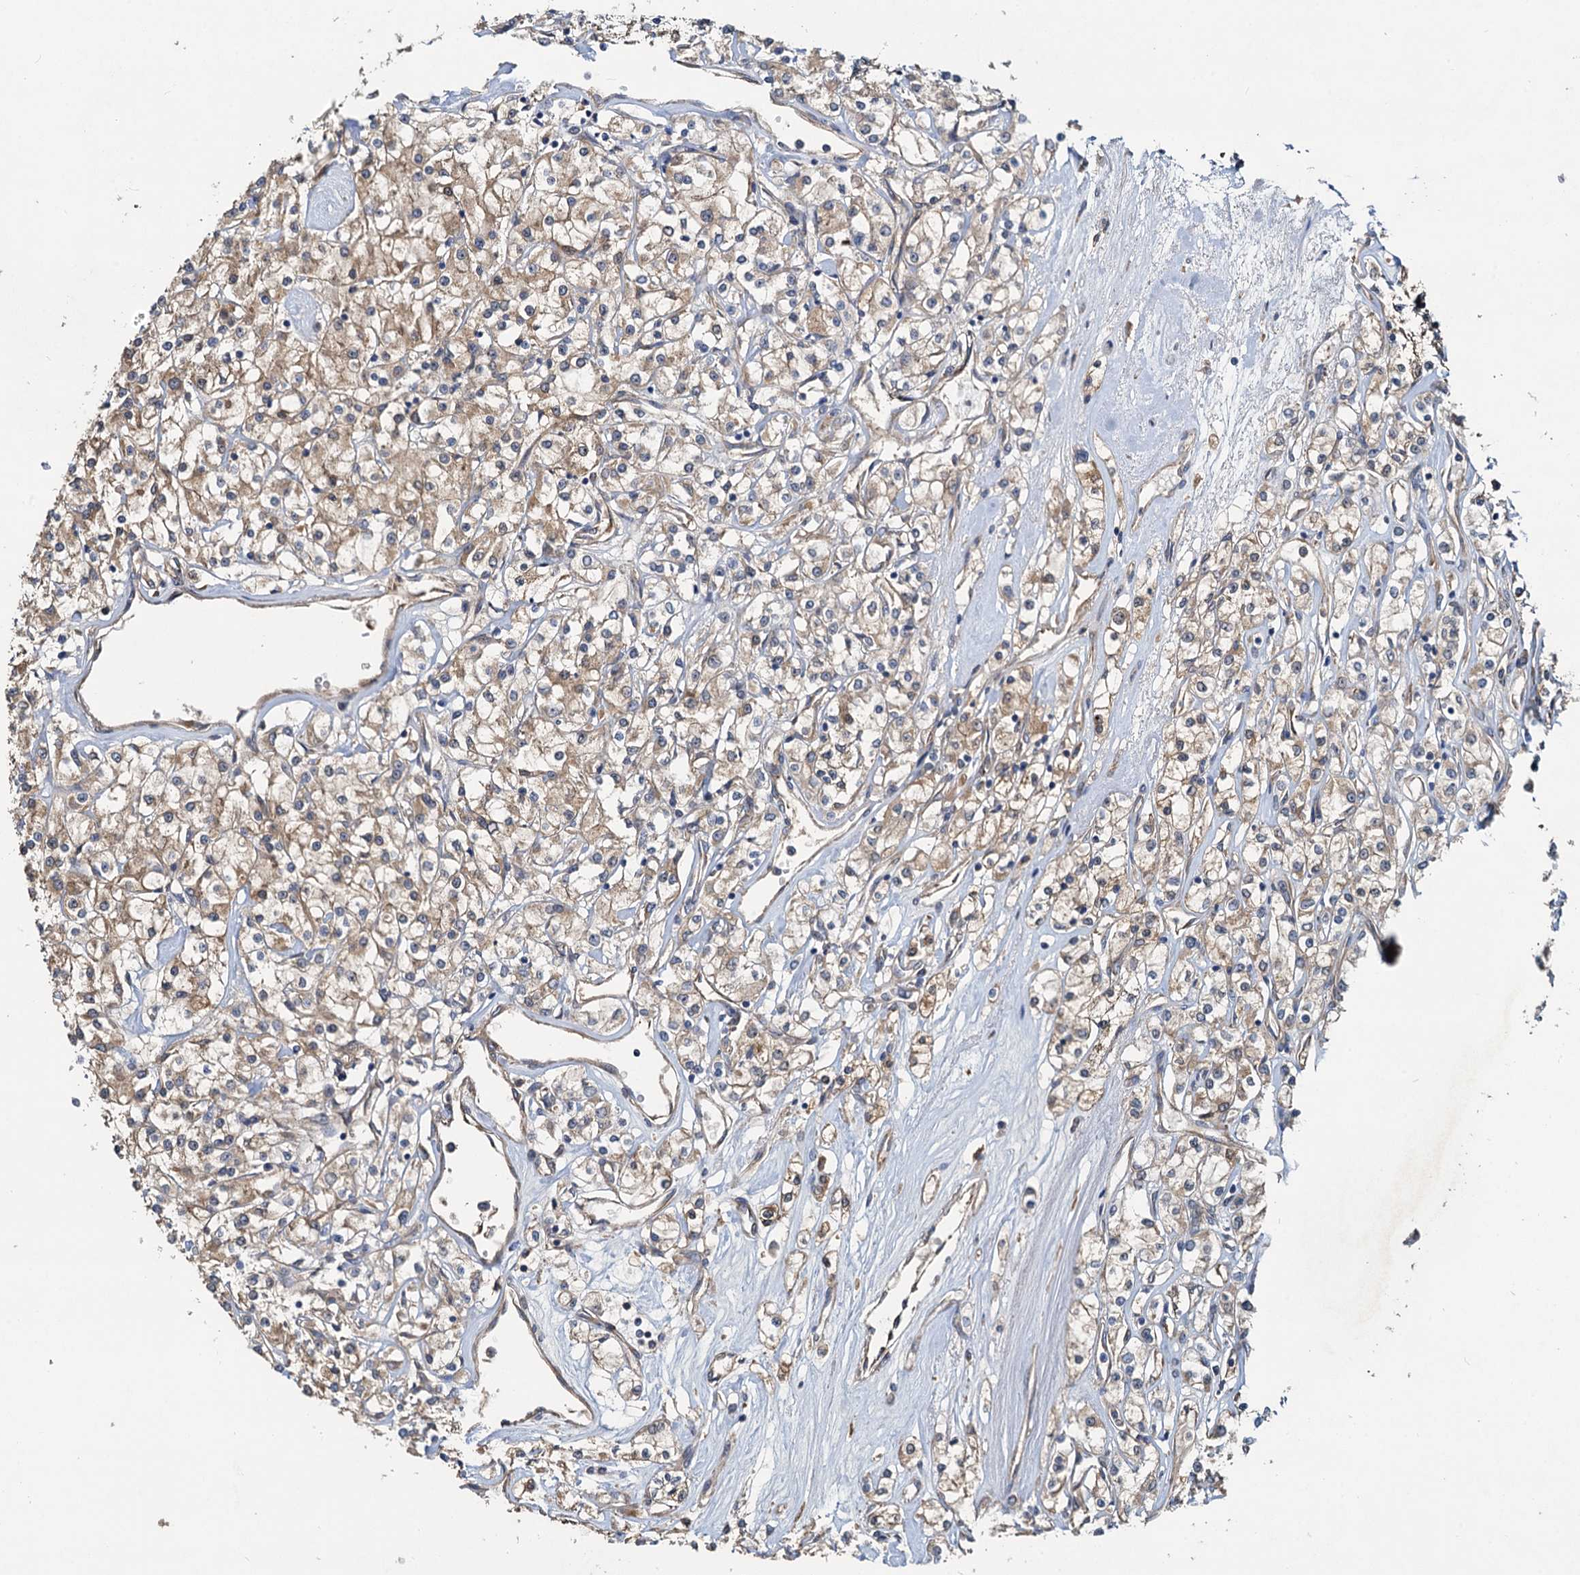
{"staining": {"intensity": "moderate", "quantity": ">75%", "location": "cytoplasmic/membranous"}, "tissue": "renal cancer", "cell_type": "Tumor cells", "image_type": "cancer", "snomed": [{"axis": "morphology", "description": "Adenocarcinoma, NOS"}, {"axis": "topography", "description": "Kidney"}], "caption": "Immunohistochemical staining of renal adenocarcinoma exhibits medium levels of moderate cytoplasmic/membranous positivity in about >75% of tumor cells.", "gene": "HYI", "patient": {"sex": "female", "age": 59}}